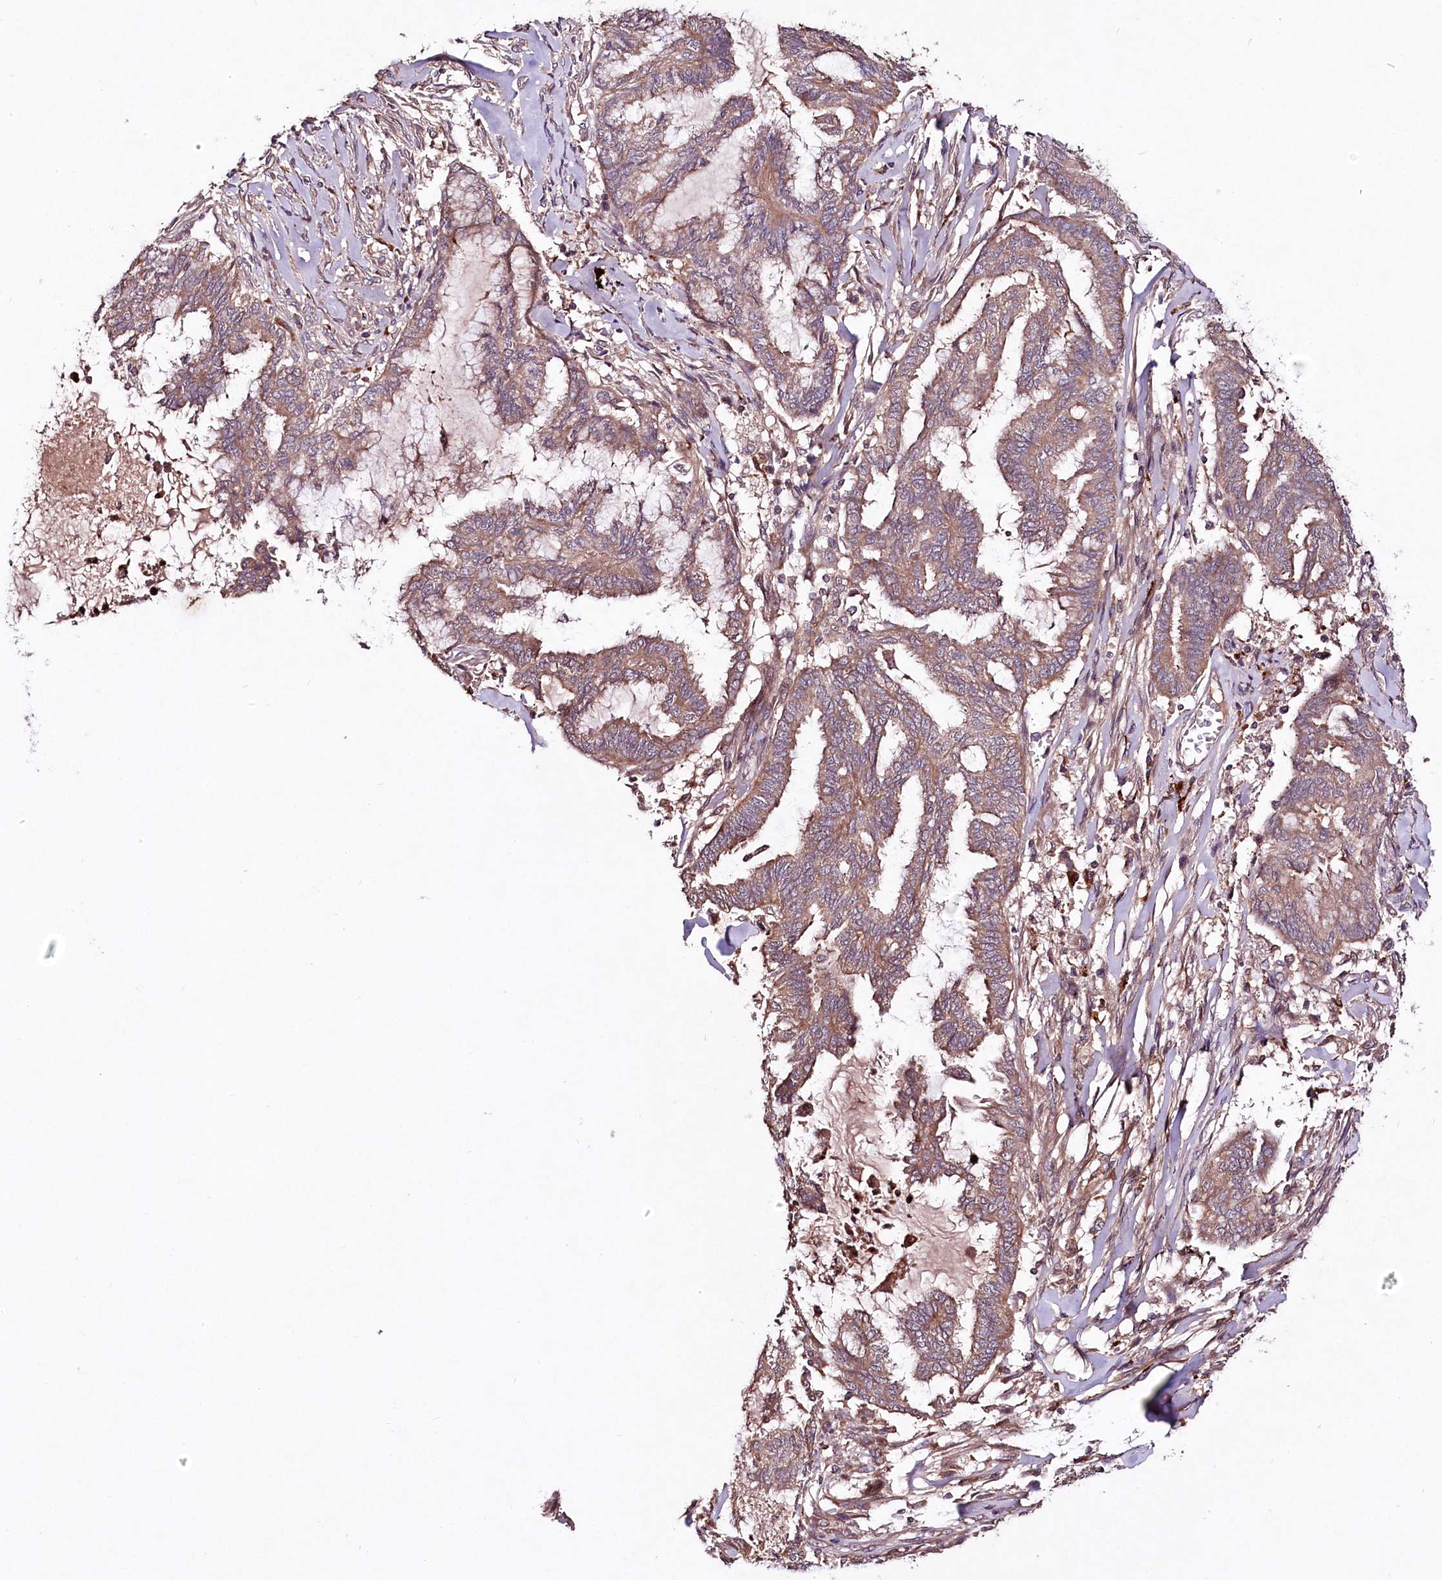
{"staining": {"intensity": "moderate", "quantity": ">75%", "location": "cytoplasmic/membranous"}, "tissue": "endometrial cancer", "cell_type": "Tumor cells", "image_type": "cancer", "snomed": [{"axis": "morphology", "description": "Adenocarcinoma, NOS"}, {"axis": "topography", "description": "Endometrium"}], "caption": "This micrograph exhibits immunohistochemistry (IHC) staining of human endometrial adenocarcinoma, with medium moderate cytoplasmic/membranous positivity in approximately >75% of tumor cells.", "gene": "TNPO3", "patient": {"sex": "female", "age": 86}}